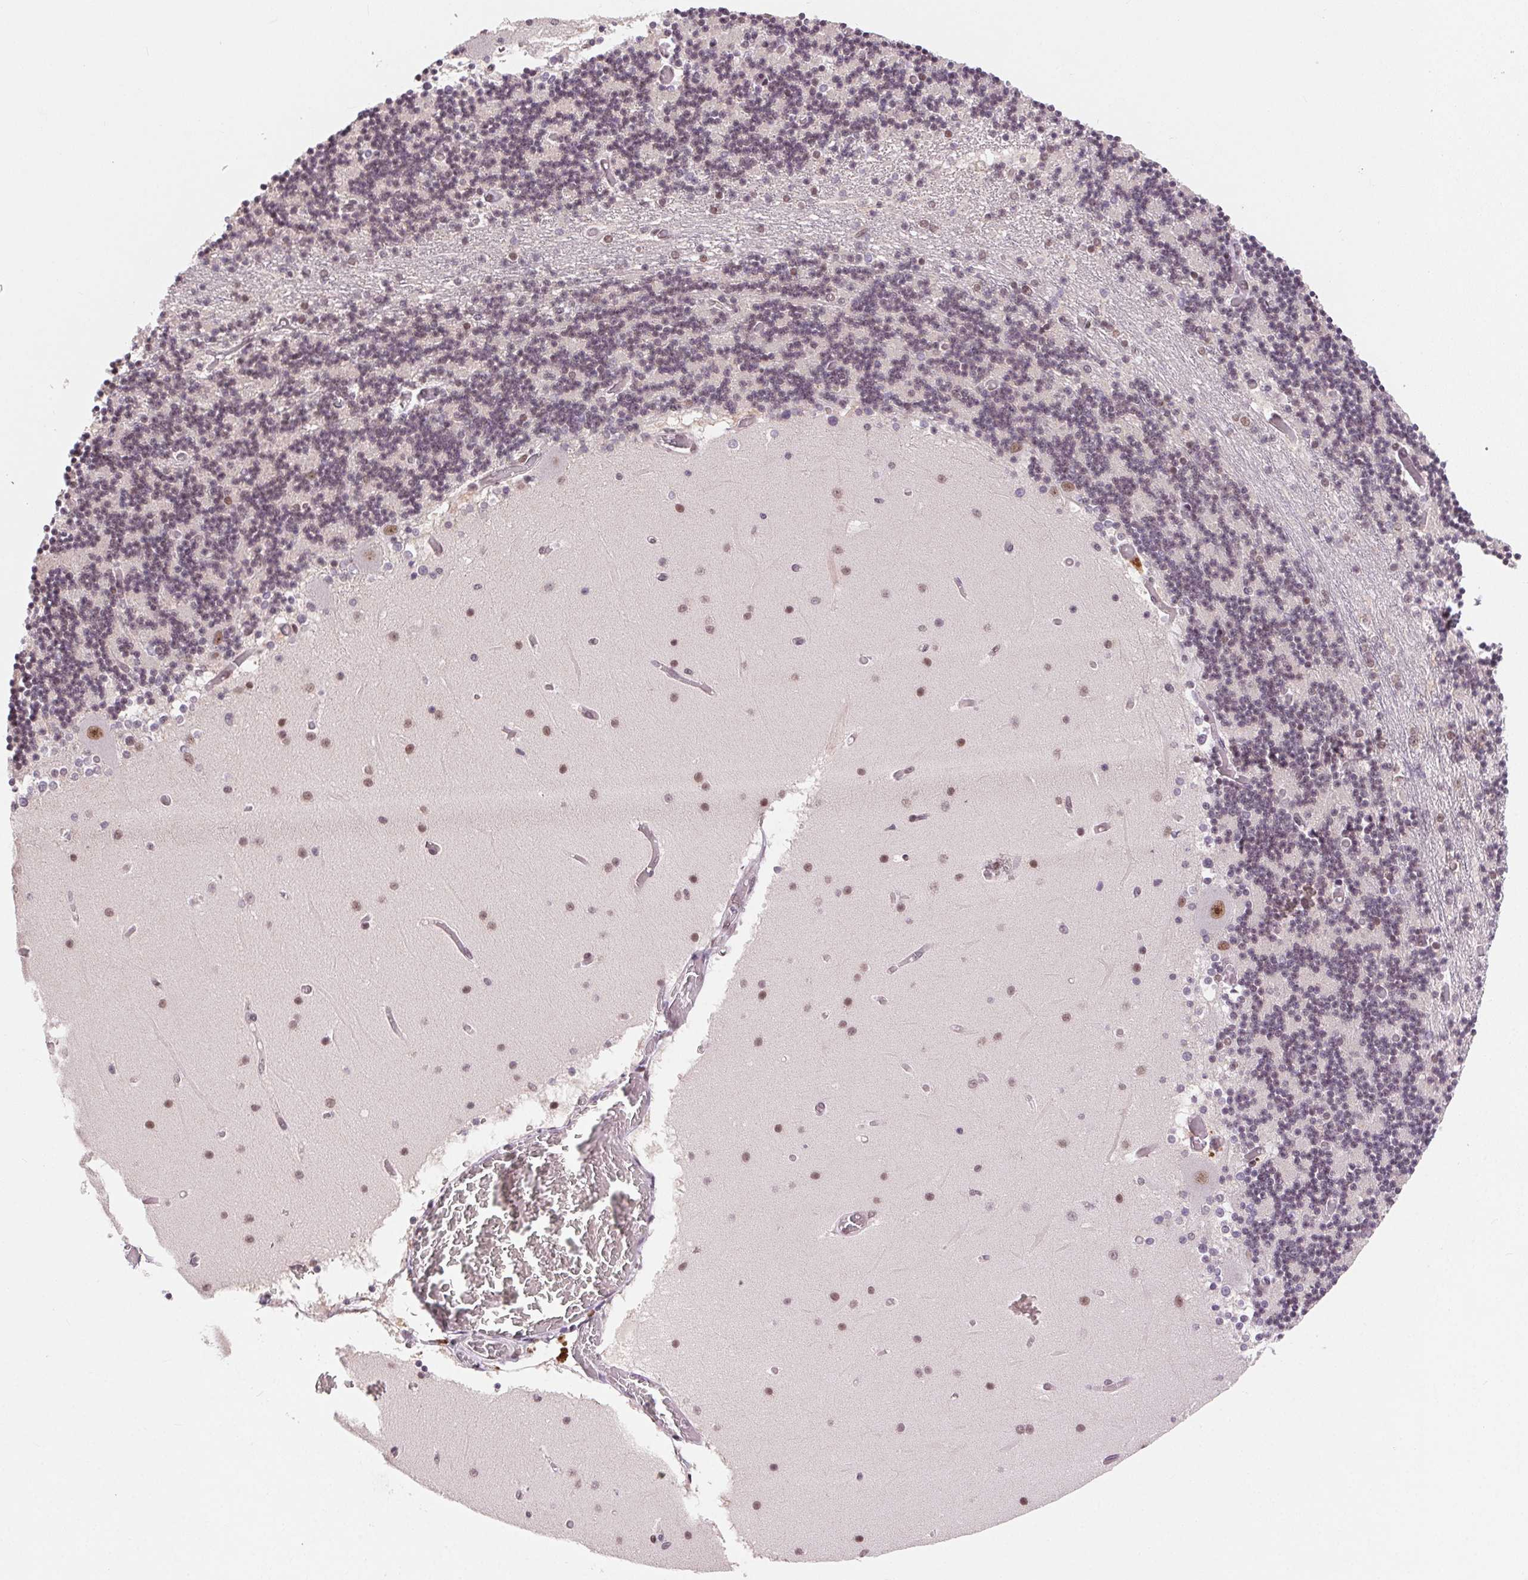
{"staining": {"intensity": "weak", "quantity": "25%-75%", "location": "nuclear"}, "tissue": "cerebellum", "cell_type": "Cells in granular layer", "image_type": "normal", "snomed": [{"axis": "morphology", "description": "Normal tissue, NOS"}, {"axis": "topography", "description": "Cerebellum"}], "caption": "This is an image of immunohistochemistry staining of benign cerebellum, which shows weak staining in the nuclear of cells in granular layer.", "gene": "CD2BP2", "patient": {"sex": "female", "age": 28}}